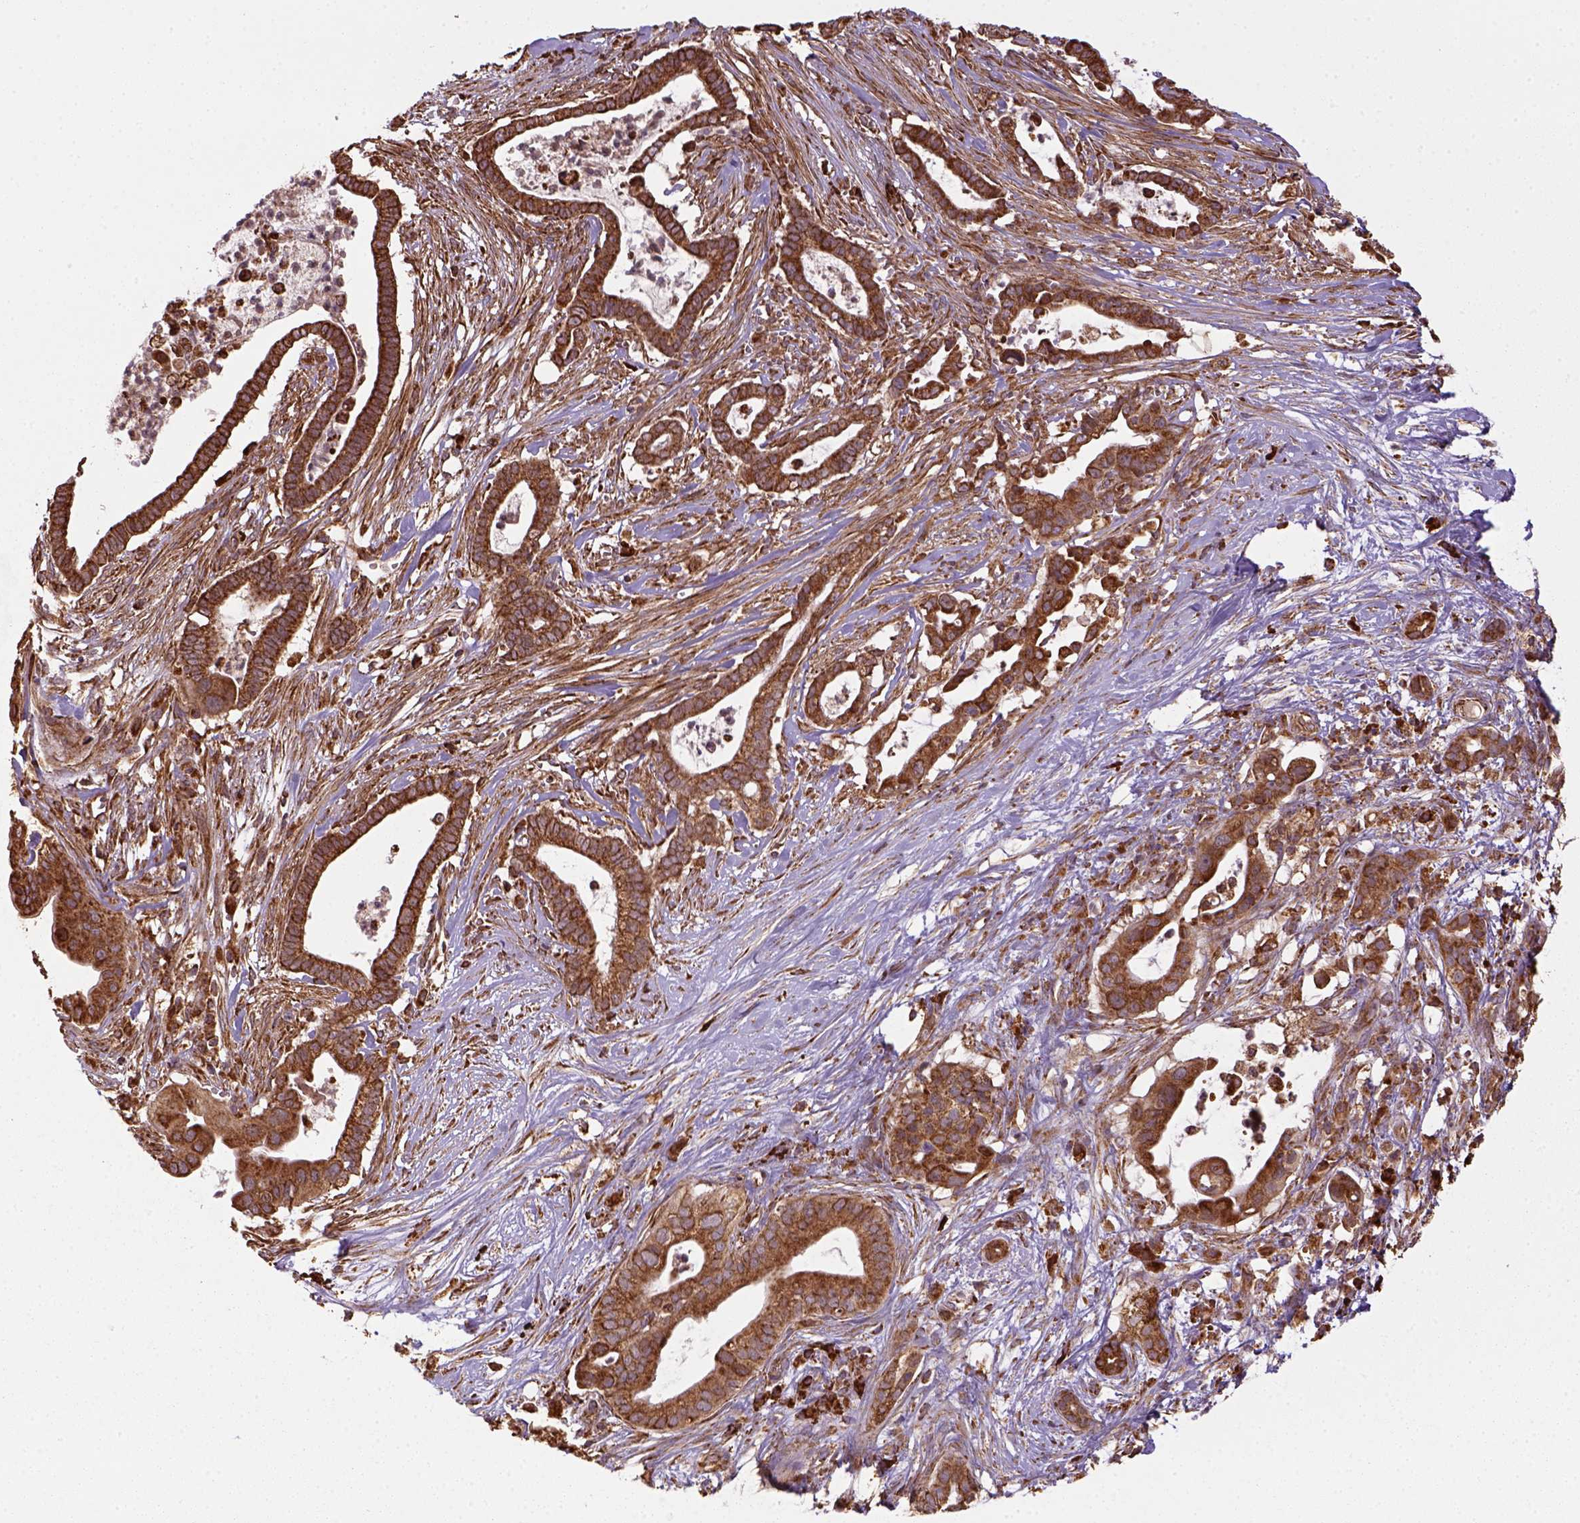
{"staining": {"intensity": "strong", "quantity": ">75%", "location": "cytoplasmic/membranous"}, "tissue": "pancreatic cancer", "cell_type": "Tumor cells", "image_type": "cancer", "snomed": [{"axis": "morphology", "description": "Adenocarcinoma, NOS"}, {"axis": "topography", "description": "Pancreas"}], "caption": "Immunohistochemical staining of human pancreatic cancer displays strong cytoplasmic/membranous protein positivity in approximately >75% of tumor cells. Using DAB (brown) and hematoxylin (blue) stains, captured at high magnification using brightfield microscopy.", "gene": "MAPK8IP3", "patient": {"sex": "male", "age": 61}}